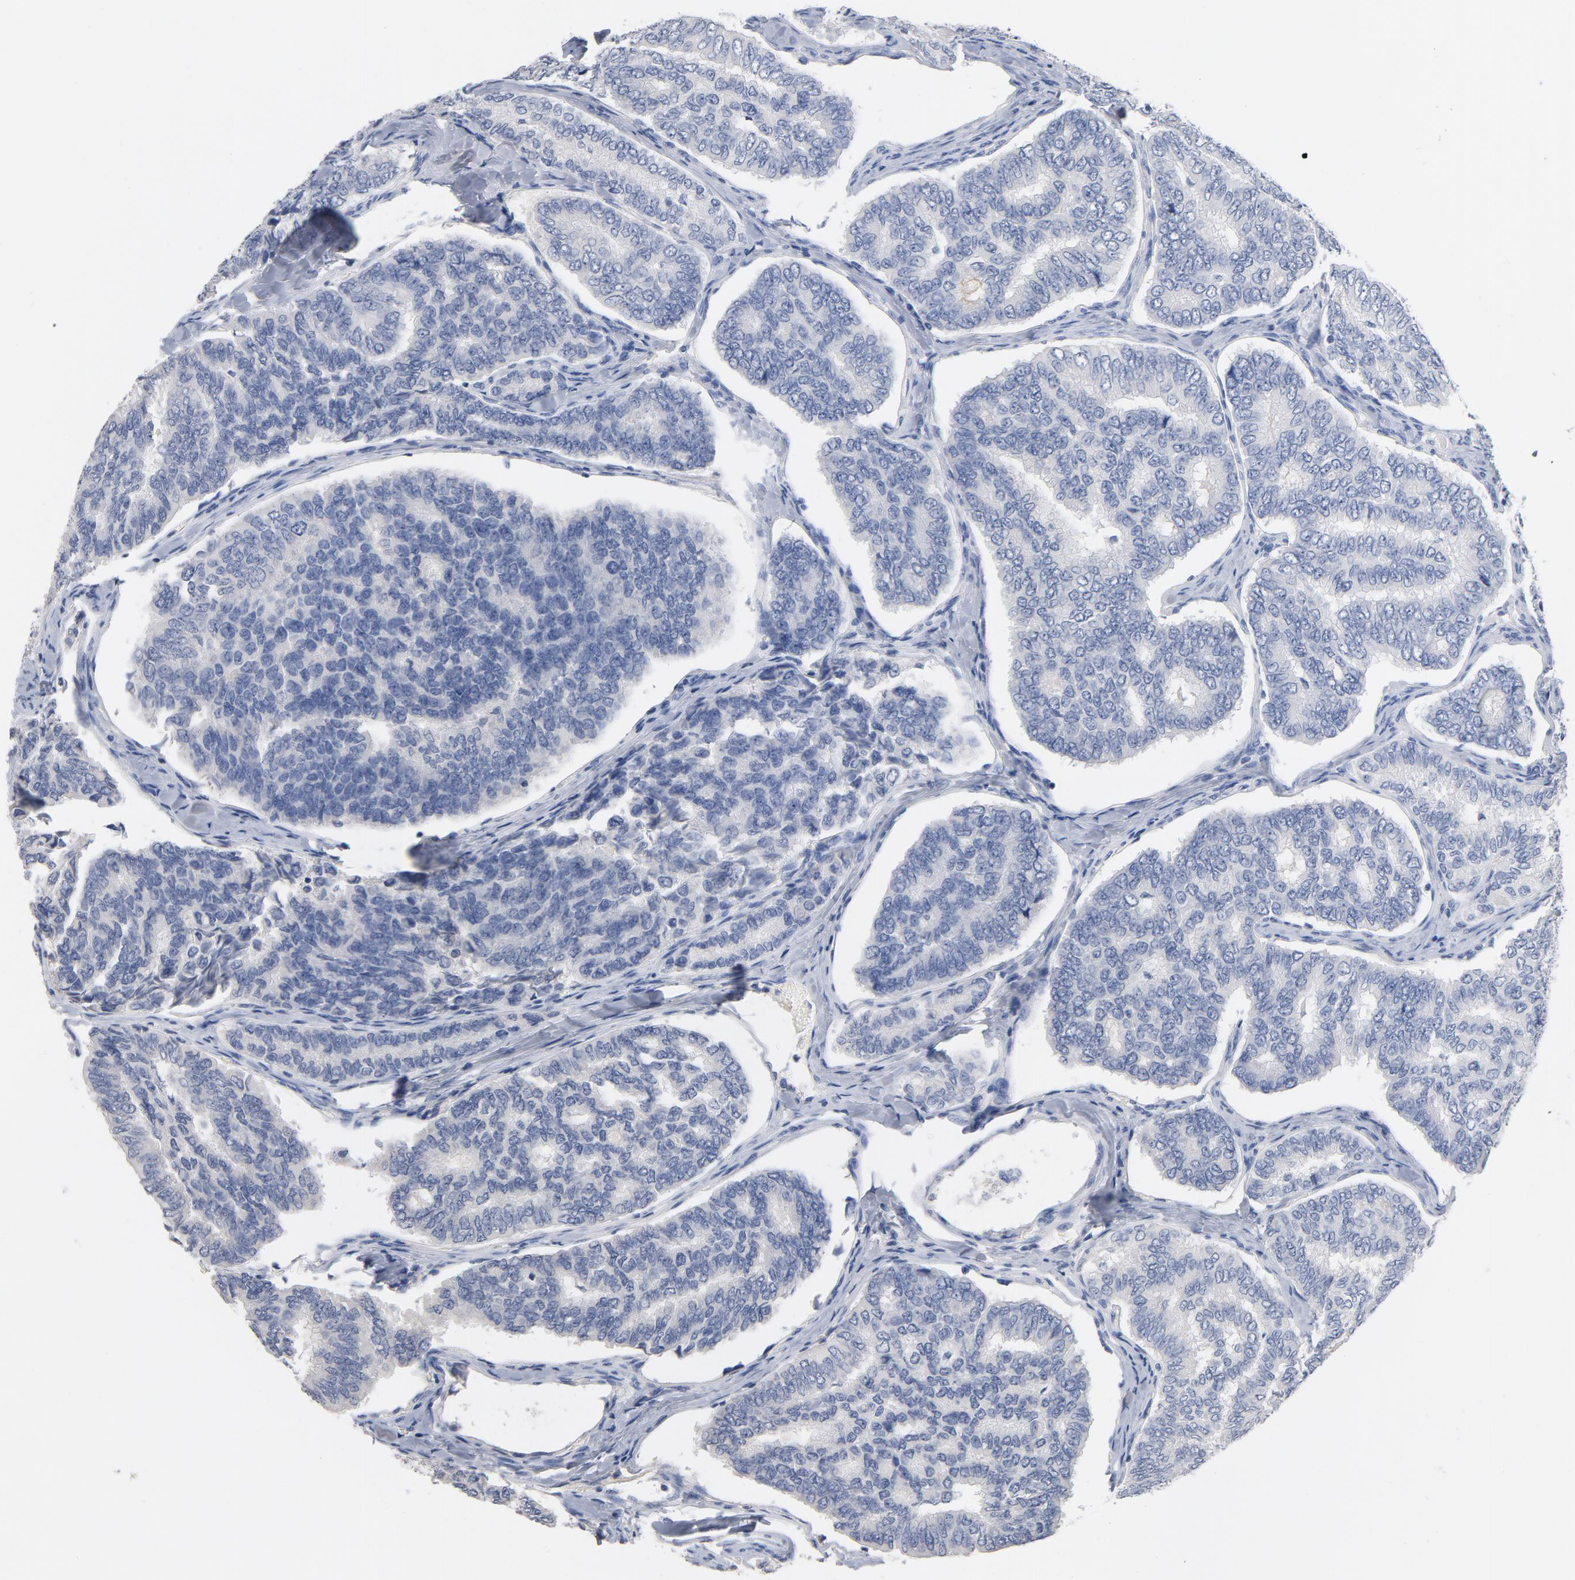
{"staining": {"intensity": "negative", "quantity": "none", "location": "none"}, "tissue": "thyroid cancer", "cell_type": "Tumor cells", "image_type": "cancer", "snomed": [{"axis": "morphology", "description": "Papillary adenocarcinoma, NOS"}, {"axis": "topography", "description": "Thyroid gland"}], "caption": "Protein analysis of thyroid cancer reveals no significant staining in tumor cells.", "gene": "ZCCHC13", "patient": {"sex": "female", "age": 35}}